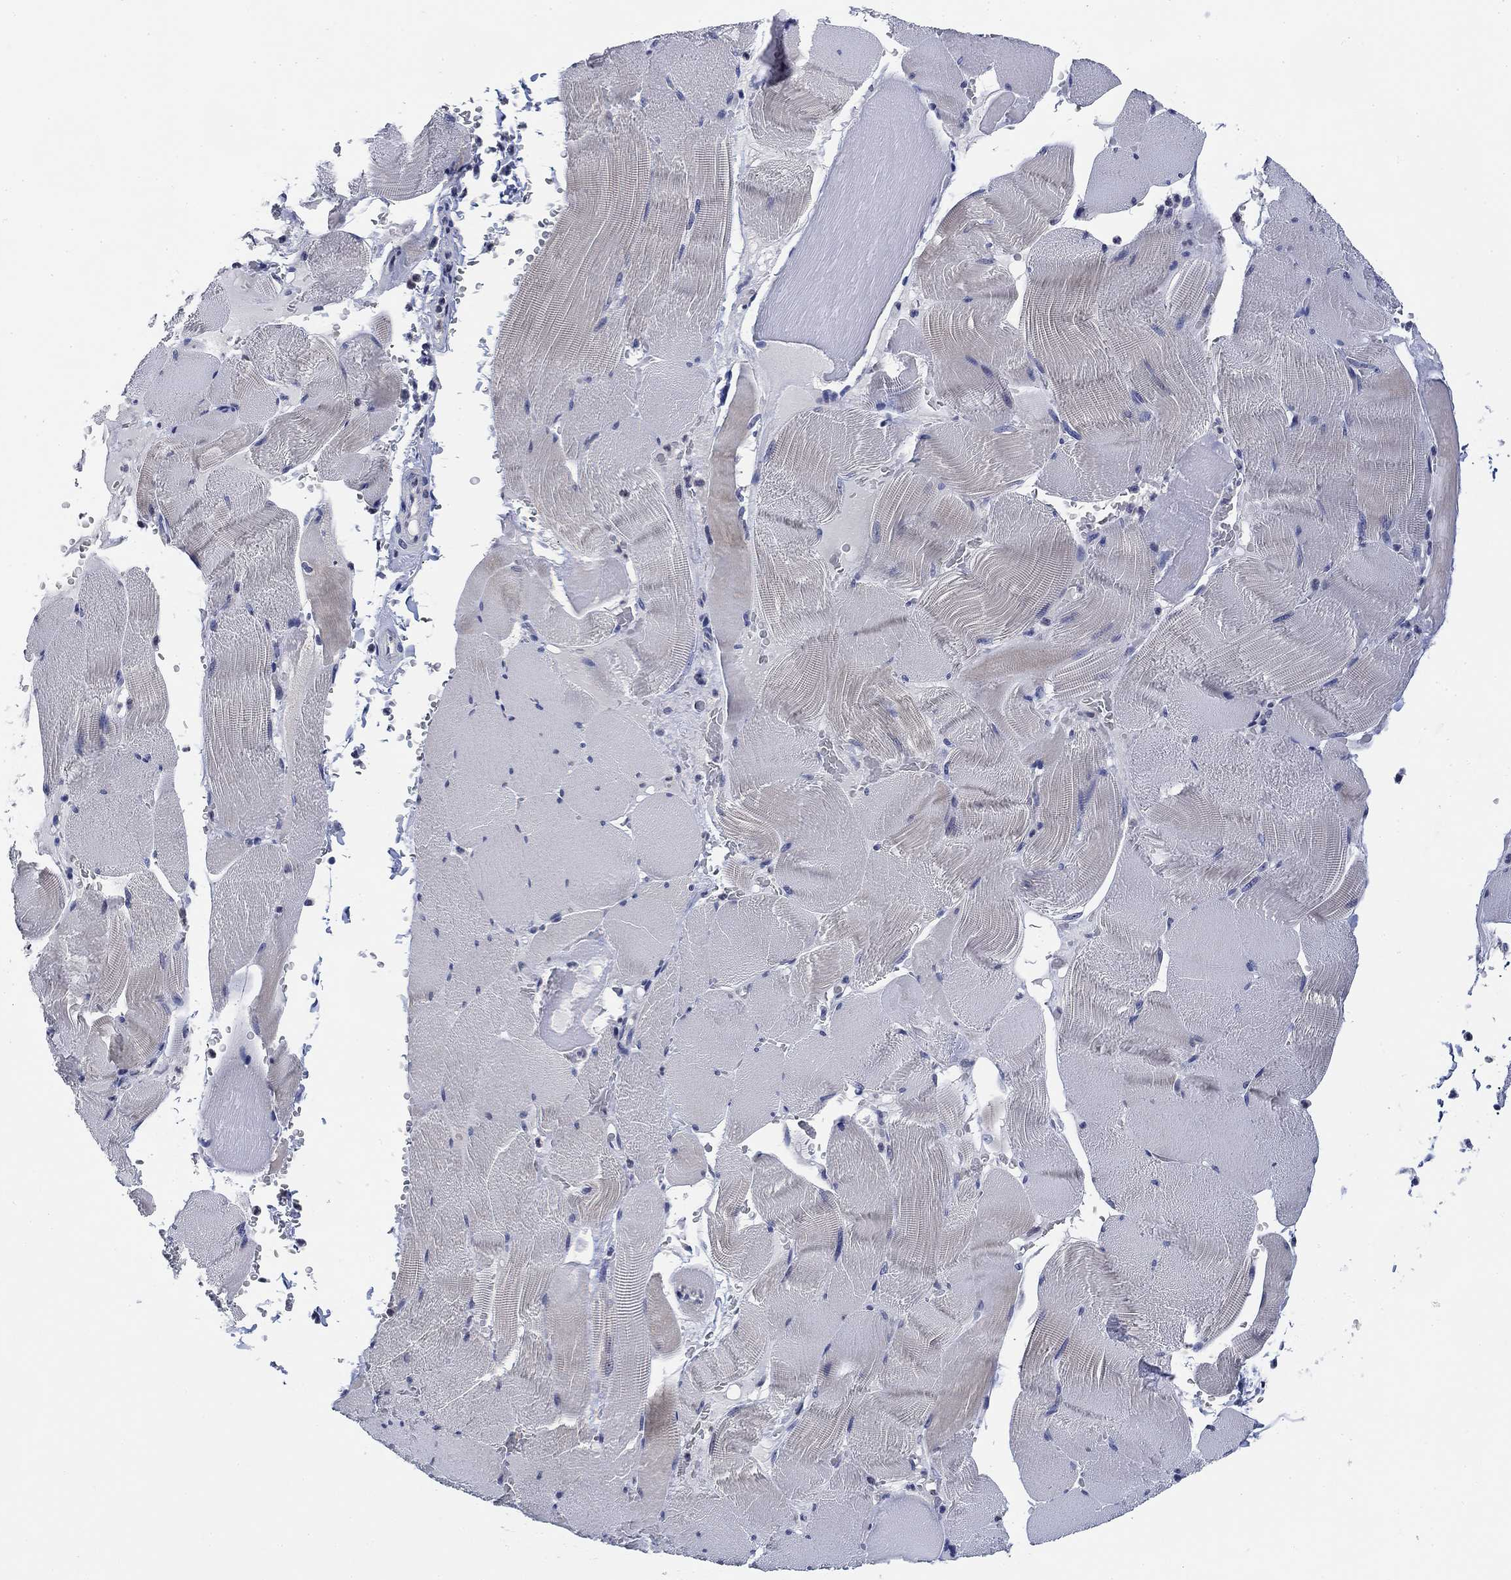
{"staining": {"intensity": "negative", "quantity": "none", "location": "none"}, "tissue": "skeletal muscle", "cell_type": "Myocytes", "image_type": "normal", "snomed": [{"axis": "morphology", "description": "Normal tissue, NOS"}, {"axis": "topography", "description": "Skeletal muscle"}], "caption": "Immunohistochemistry histopathology image of normal skeletal muscle: skeletal muscle stained with DAB (3,3'-diaminobenzidine) displays no significant protein staining in myocytes. Nuclei are stained in blue.", "gene": "DAZL", "patient": {"sex": "male", "age": 56}}